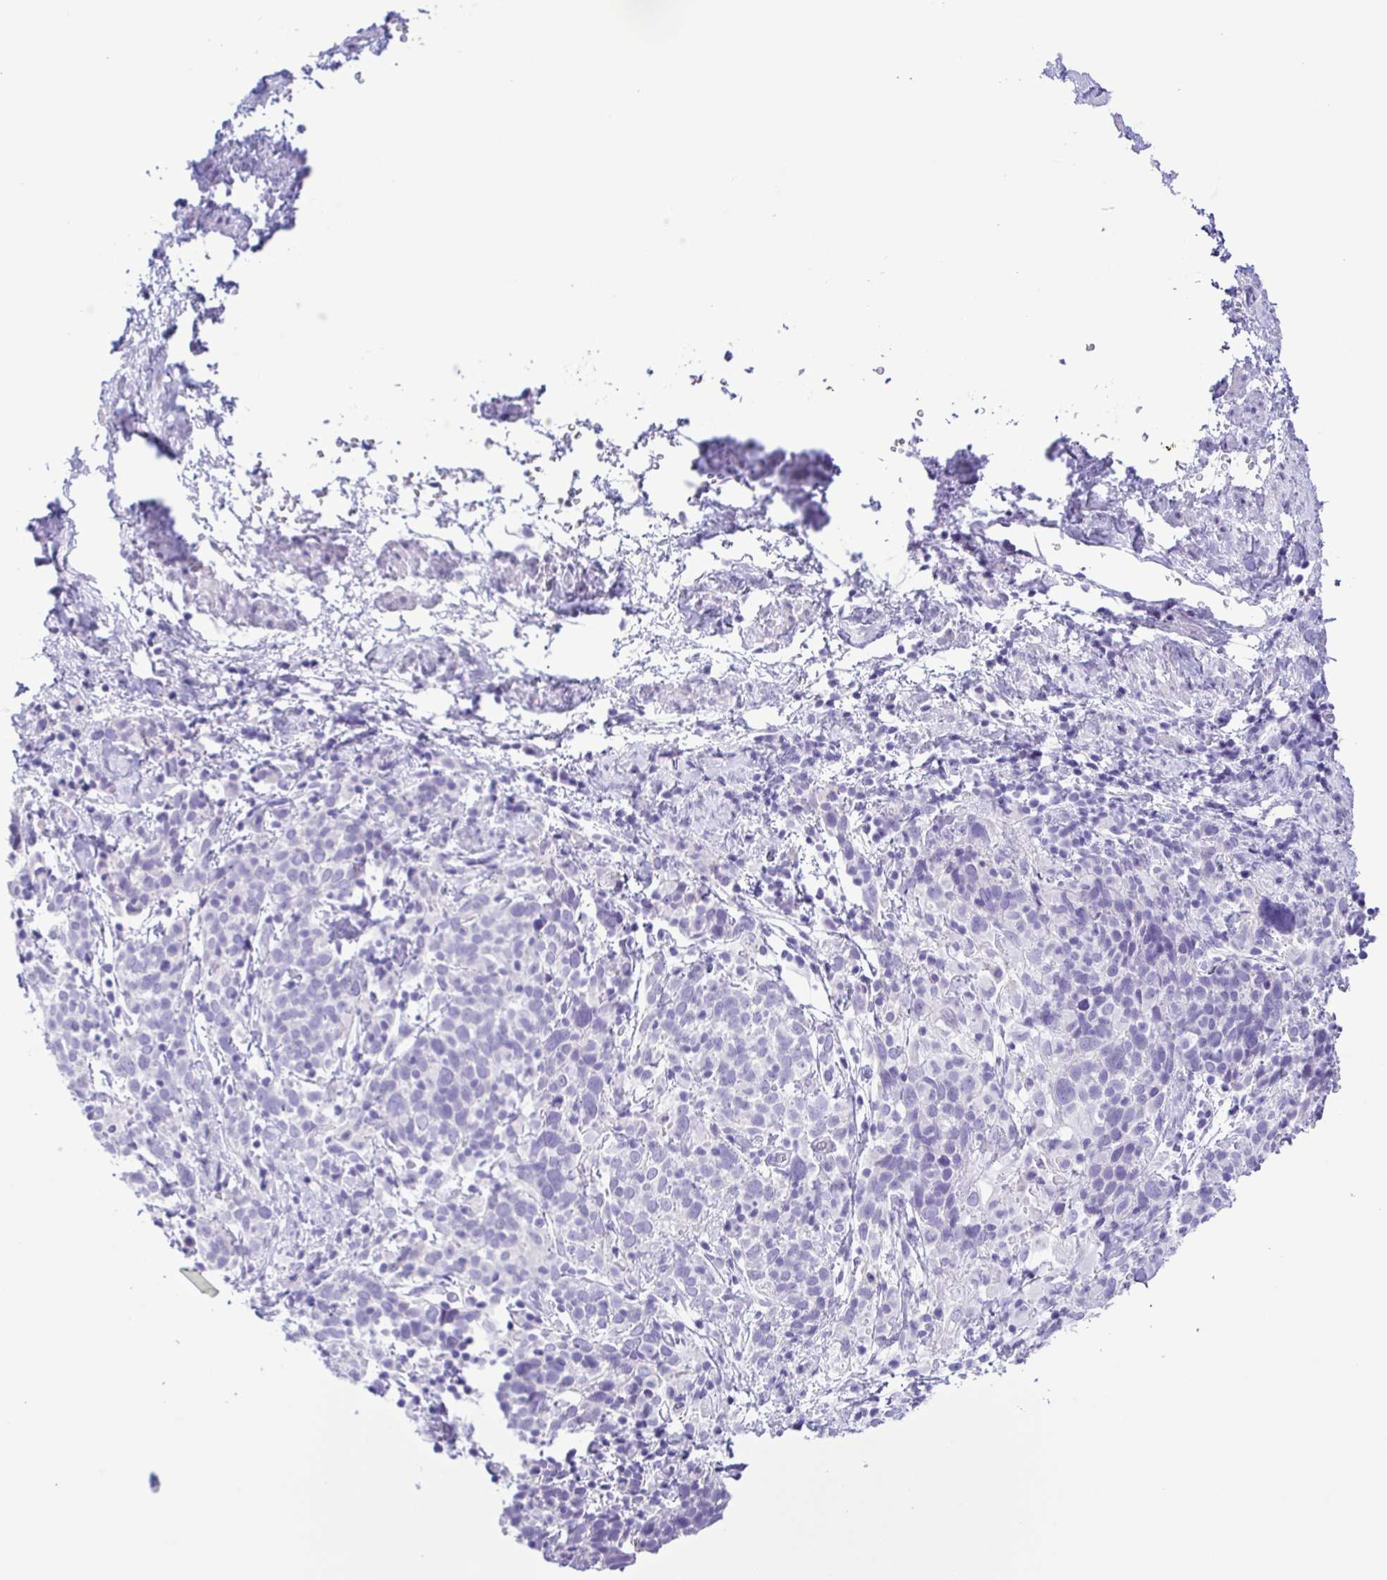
{"staining": {"intensity": "negative", "quantity": "none", "location": "none"}, "tissue": "cervical cancer", "cell_type": "Tumor cells", "image_type": "cancer", "snomed": [{"axis": "morphology", "description": "Squamous cell carcinoma, NOS"}, {"axis": "topography", "description": "Cervix"}], "caption": "This is a micrograph of IHC staining of cervical cancer, which shows no staining in tumor cells.", "gene": "OVGP1", "patient": {"sex": "female", "age": 61}}